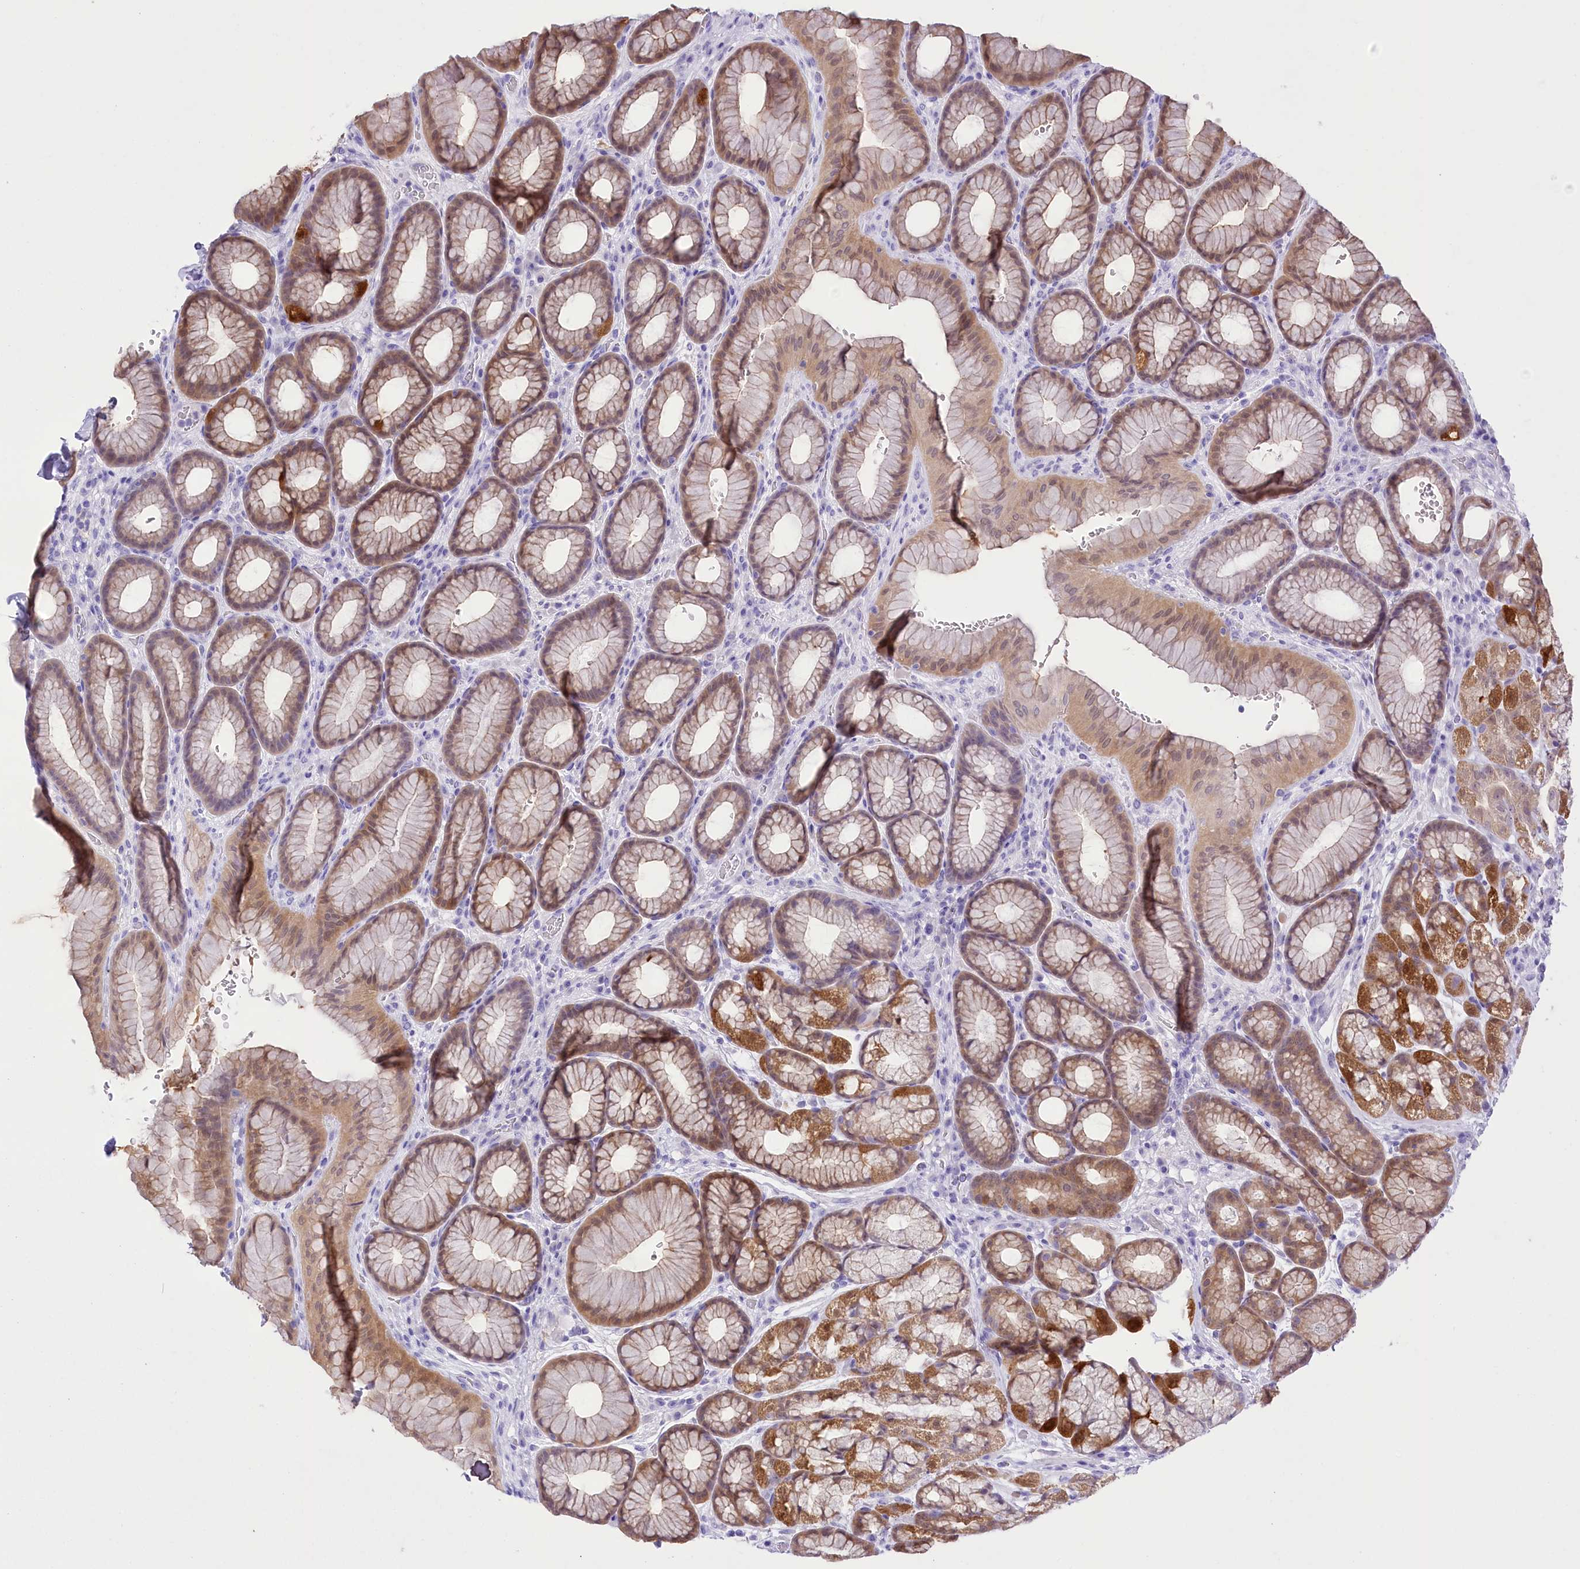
{"staining": {"intensity": "moderate", "quantity": ">75%", "location": "cytoplasmic/membranous,nuclear"}, "tissue": "stomach", "cell_type": "Glandular cells", "image_type": "normal", "snomed": [{"axis": "morphology", "description": "Normal tissue, NOS"}, {"axis": "morphology", "description": "Adenocarcinoma, NOS"}, {"axis": "topography", "description": "Stomach"}], "caption": "Immunohistochemistry (DAB) staining of benign stomach reveals moderate cytoplasmic/membranous,nuclear protein positivity in approximately >75% of glandular cells. (DAB = brown stain, brightfield microscopy at high magnification).", "gene": "PBLD", "patient": {"sex": "male", "age": 57}}